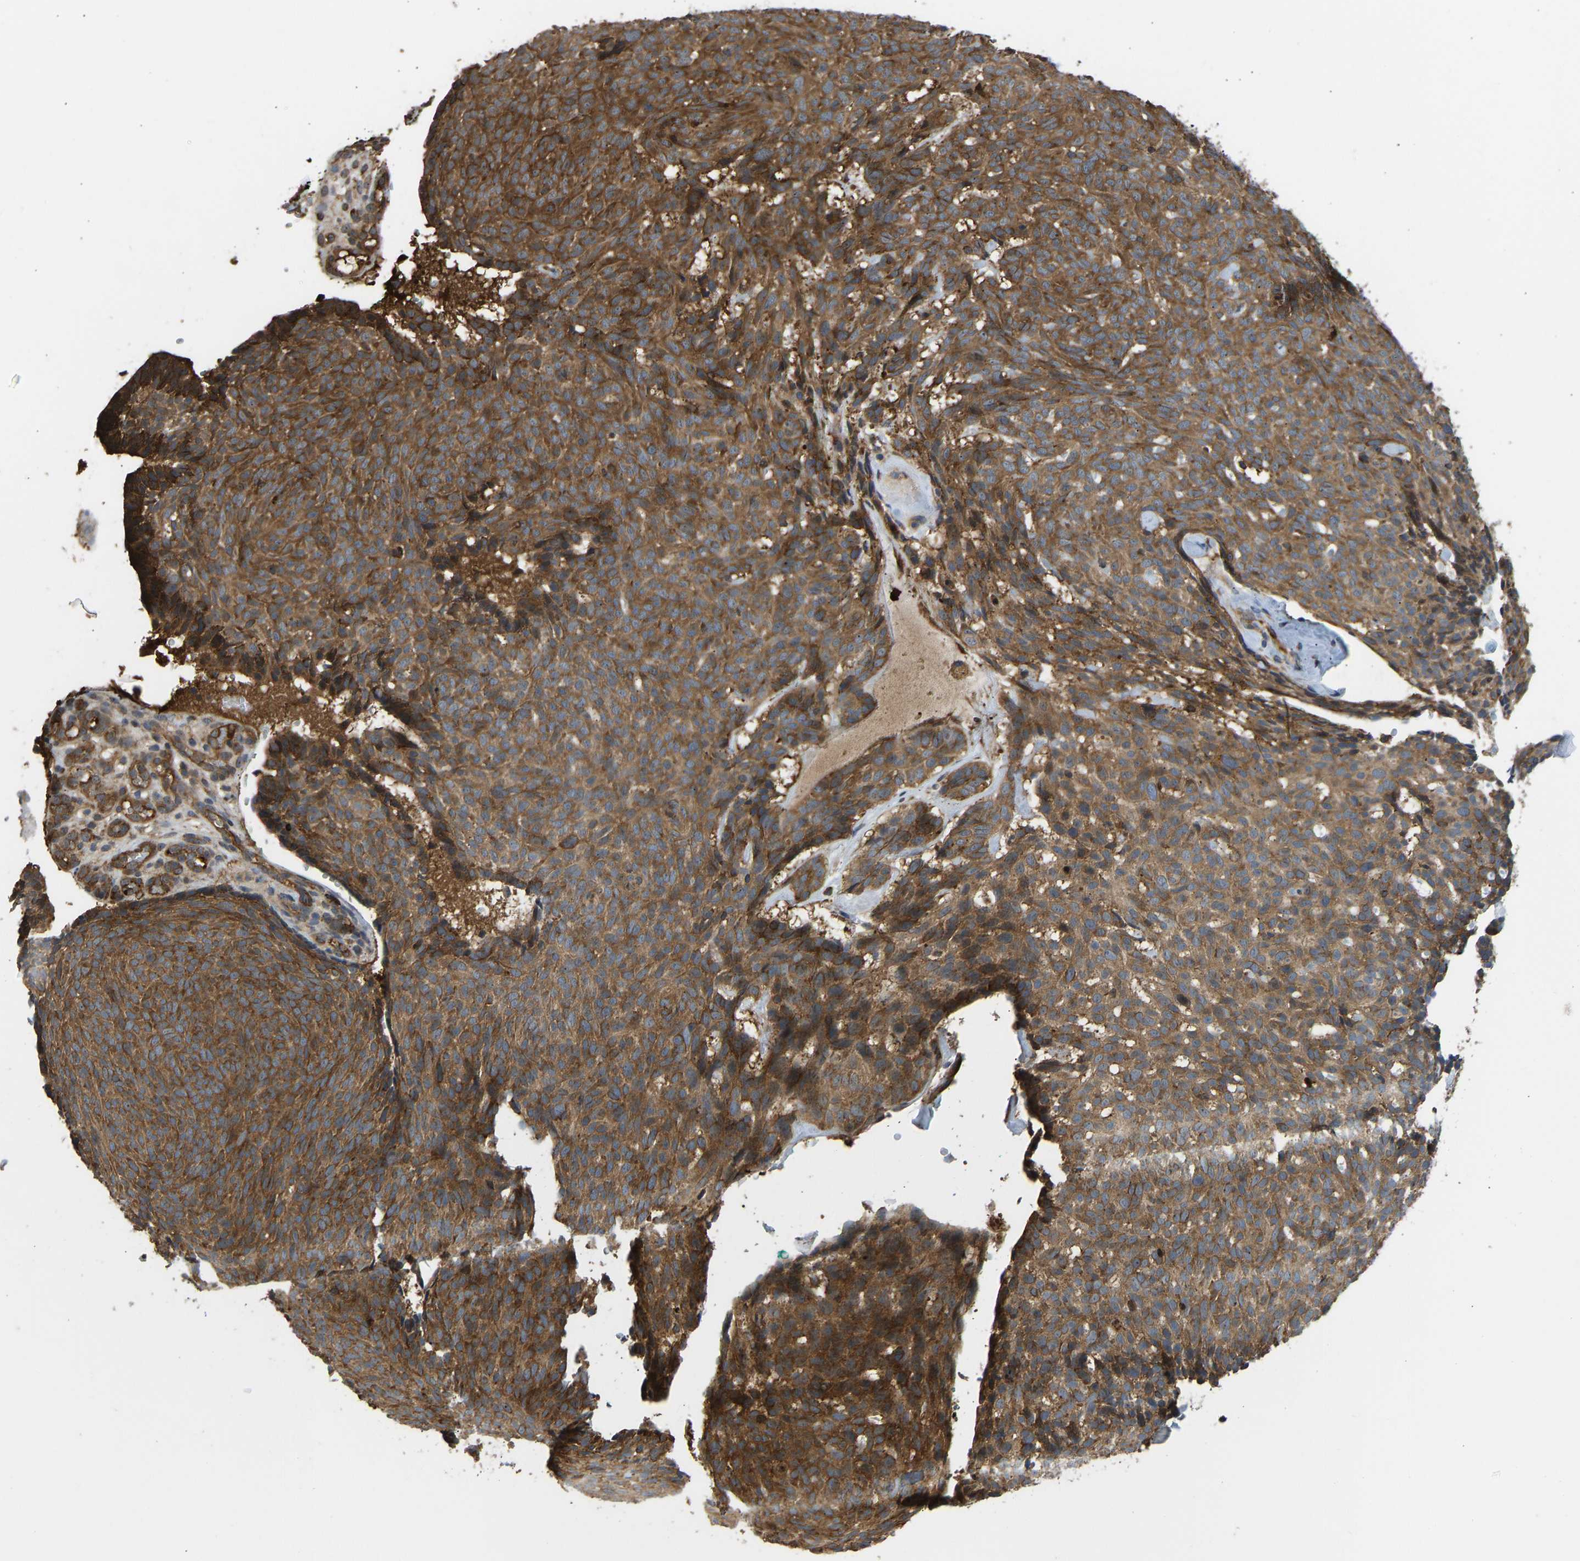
{"staining": {"intensity": "moderate", "quantity": ">75%", "location": "cytoplasmic/membranous"}, "tissue": "skin cancer", "cell_type": "Tumor cells", "image_type": "cancer", "snomed": [{"axis": "morphology", "description": "Basal cell carcinoma"}, {"axis": "topography", "description": "Skin"}], "caption": "Immunohistochemistry staining of basal cell carcinoma (skin), which exhibits medium levels of moderate cytoplasmic/membranous expression in about >75% of tumor cells indicating moderate cytoplasmic/membranous protein positivity. The staining was performed using DAB (brown) for protein detection and nuclei were counterstained in hematoxylin (blue).", "gene": "RASGRF2", "patient": {"sex": "male", "age": 61}}